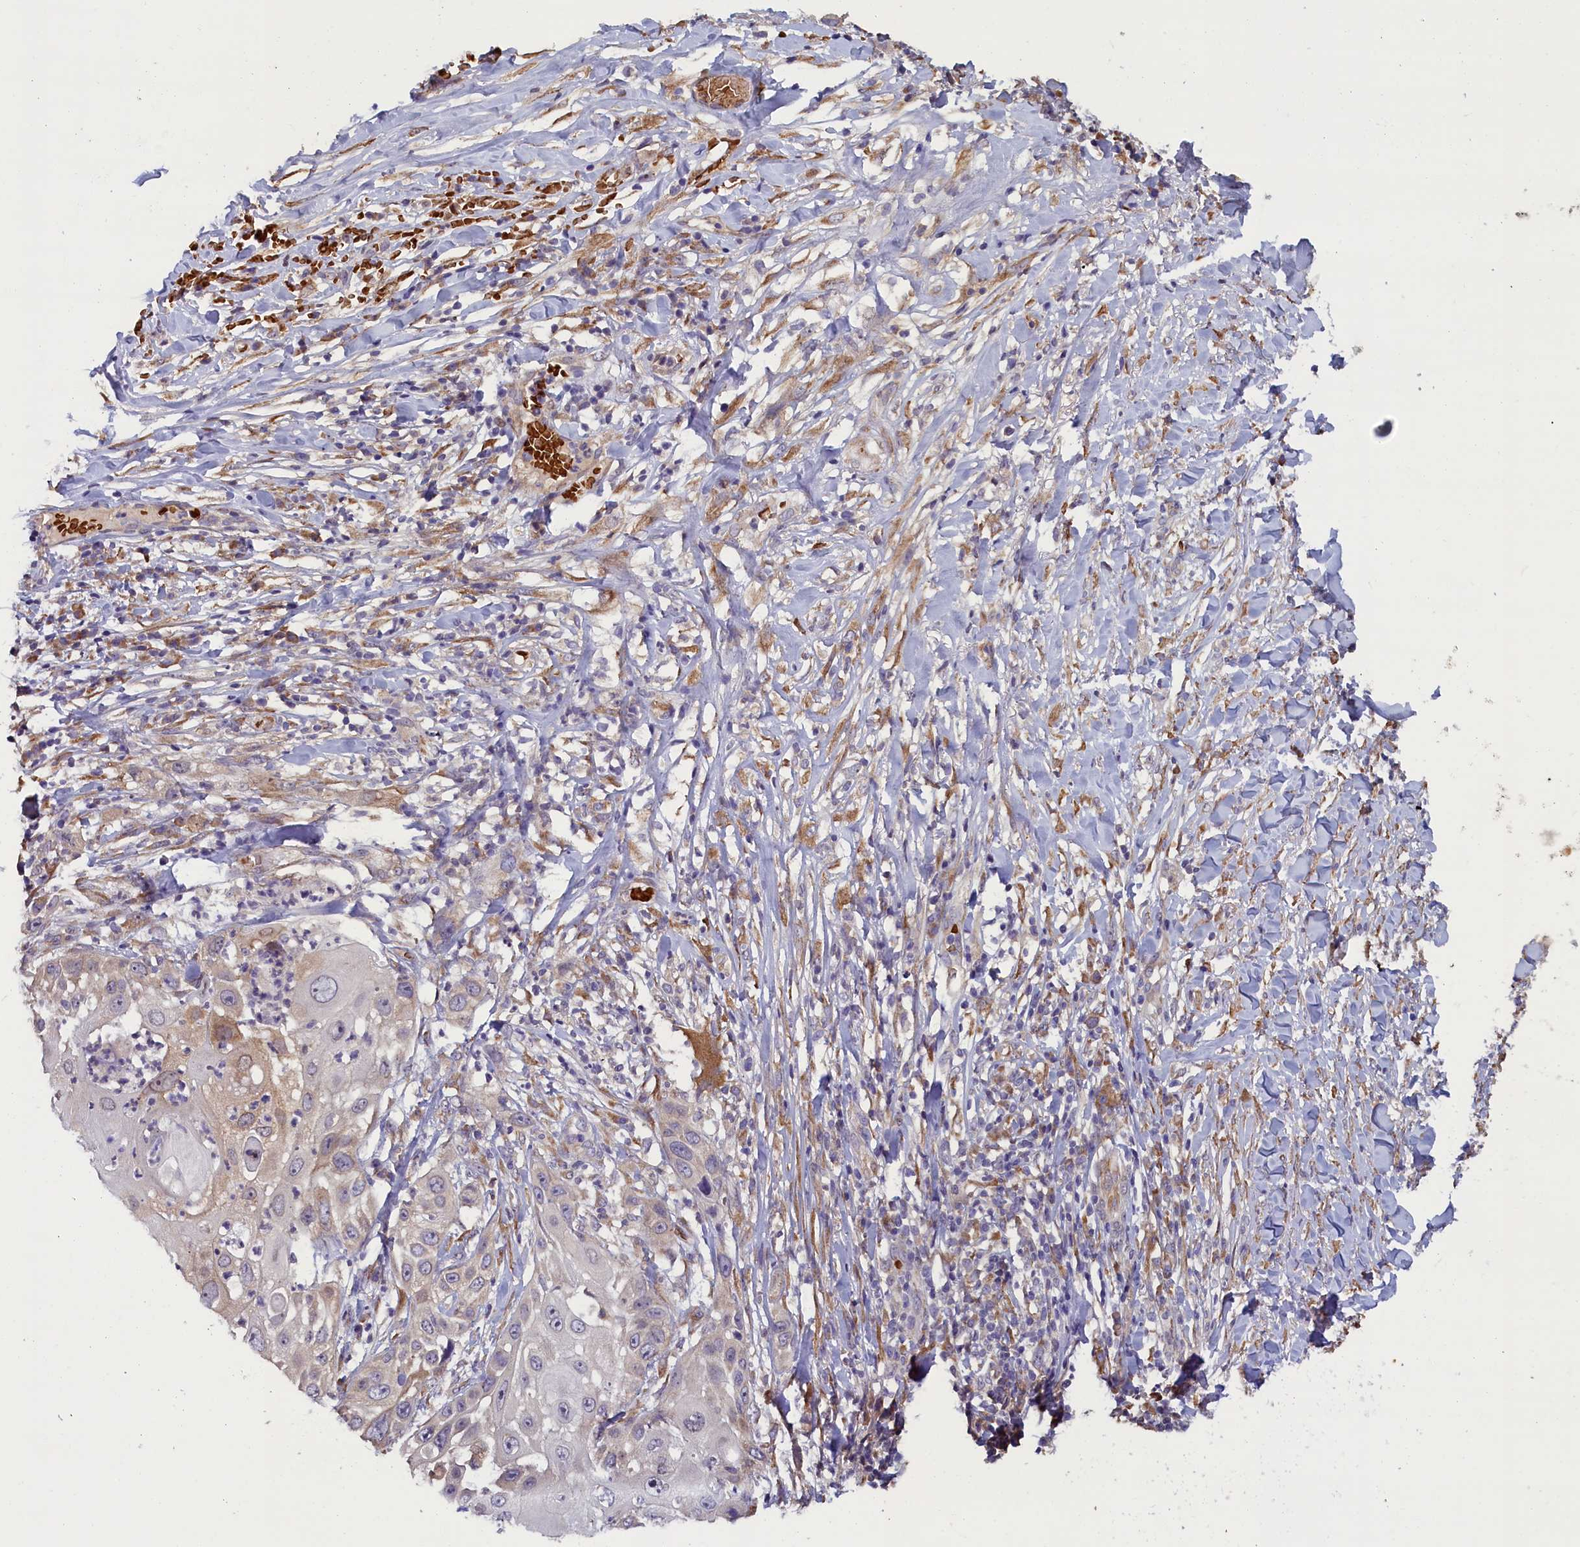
{"staining": {"intensity": "weak", "quantity": "<25%", "location": "cytoplasmic/membranous"}, "tissue": "skin cancer", "cell_type": "Tumor cells", "image_type": "cancer", "snomed": [{"axis": "morphology", "description": "Squamous cell carcinoma, NOS"}, {"axis": "topography", "description": "Skin"}], "caption": "Tumor cells show no significant expression in skin cancer (squamous cell carcinoma). (Immunohistochemistry (ihc), brightfield microscopy, high magnification).", "gene": "CCDC9B", "patient": {"sex": "female", "age": 44}}